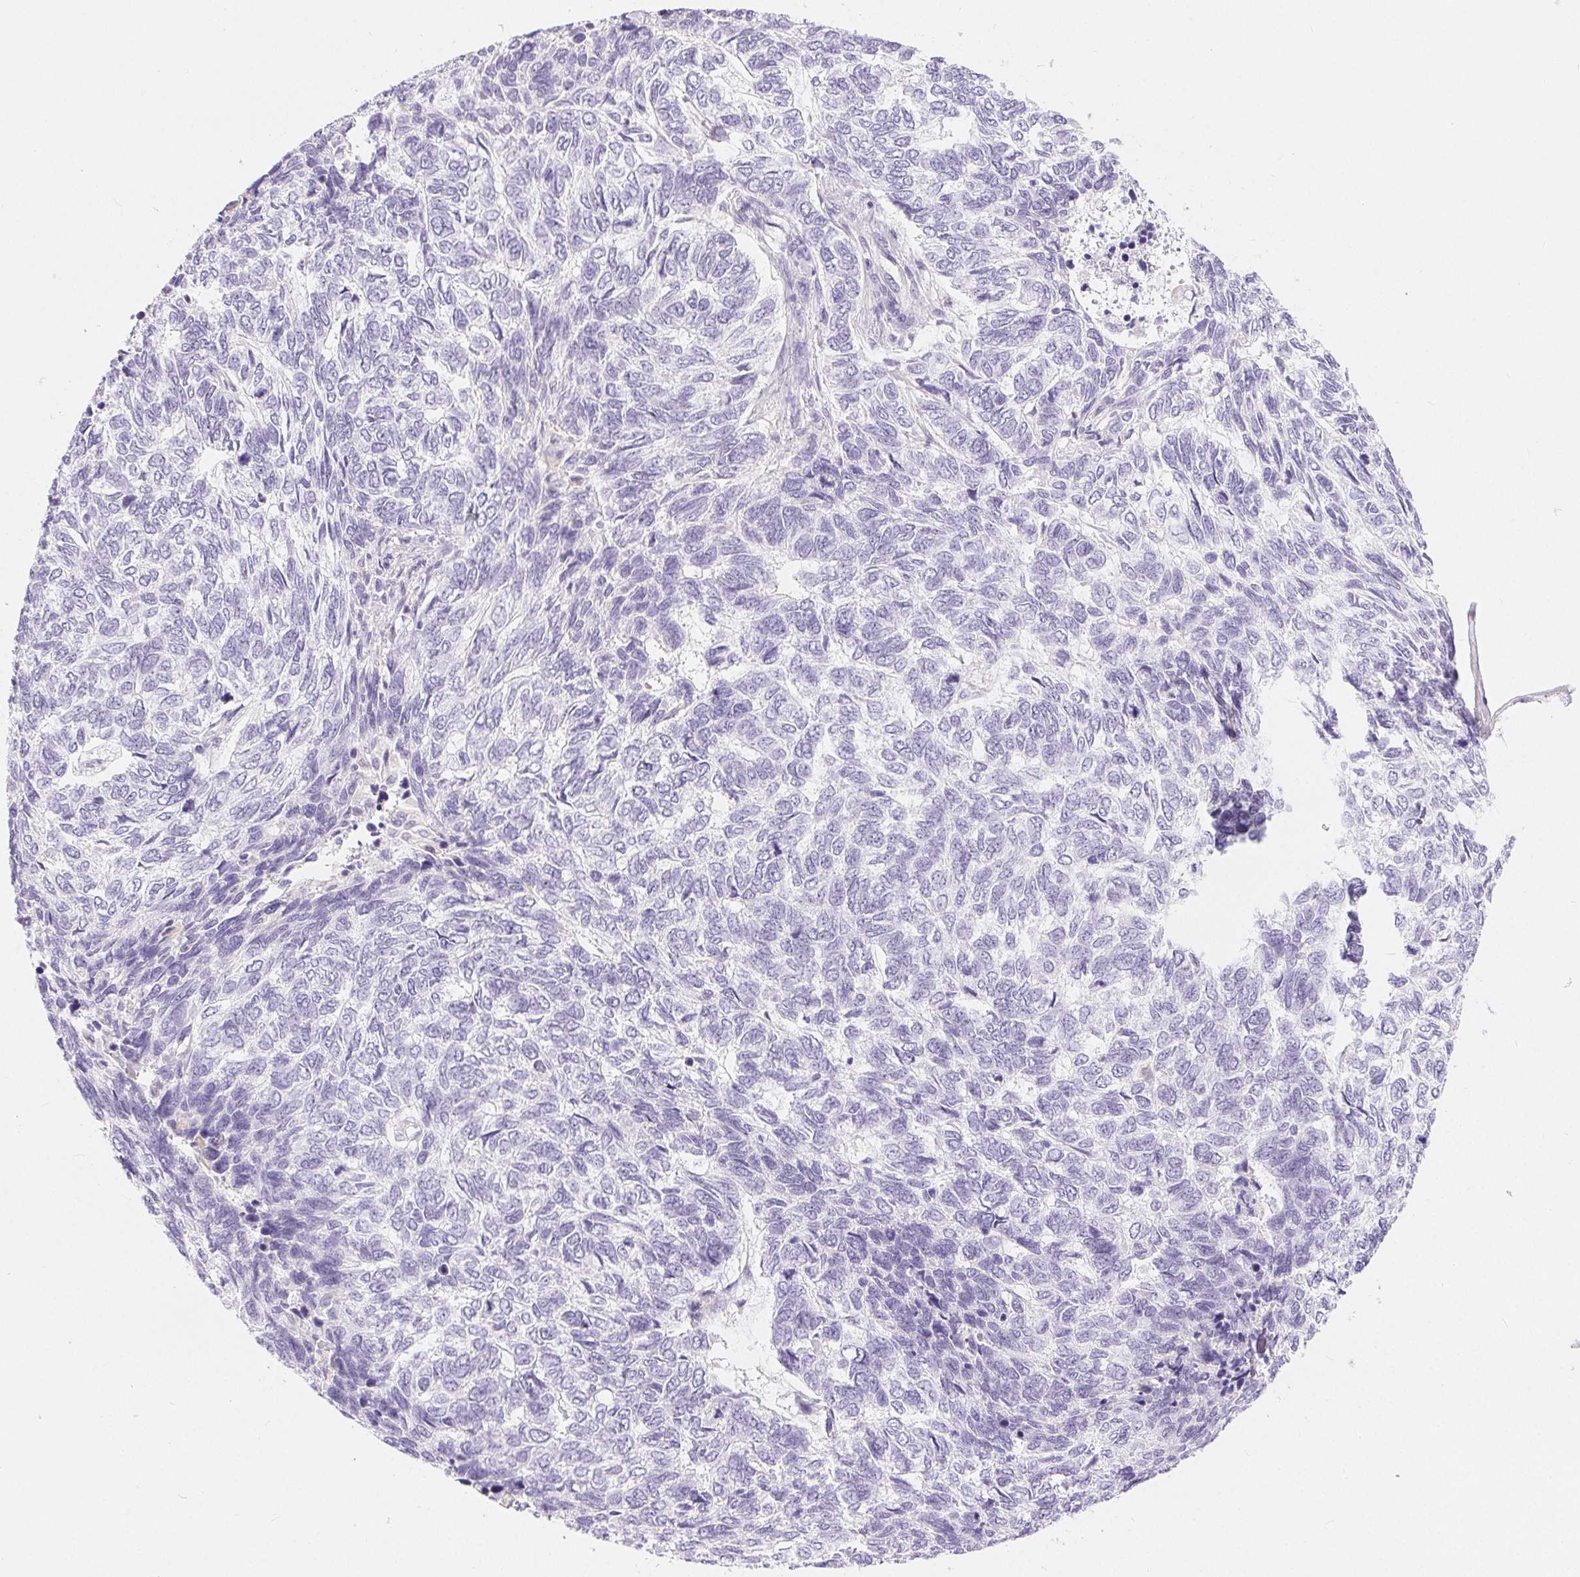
{"staining": {"intensity": "negative", "quantity": "none", "location": "none"}, "tissue": "skin cancer", "cell_type": "Tumor cells", "image_type": "cancer", "snomed": [{"axis": "morphology", "description": "Basal cell carcinoma"}, {"axis": "topography", "description": "Skin"}], "caption": "Human skin cancer (basal cell carcinoma) stained for a protein using immunohistochemistry demonstrates no positivity in tumor cells.", "gene": "GFAP", "patient": {"sex": "female", "age": 65}}